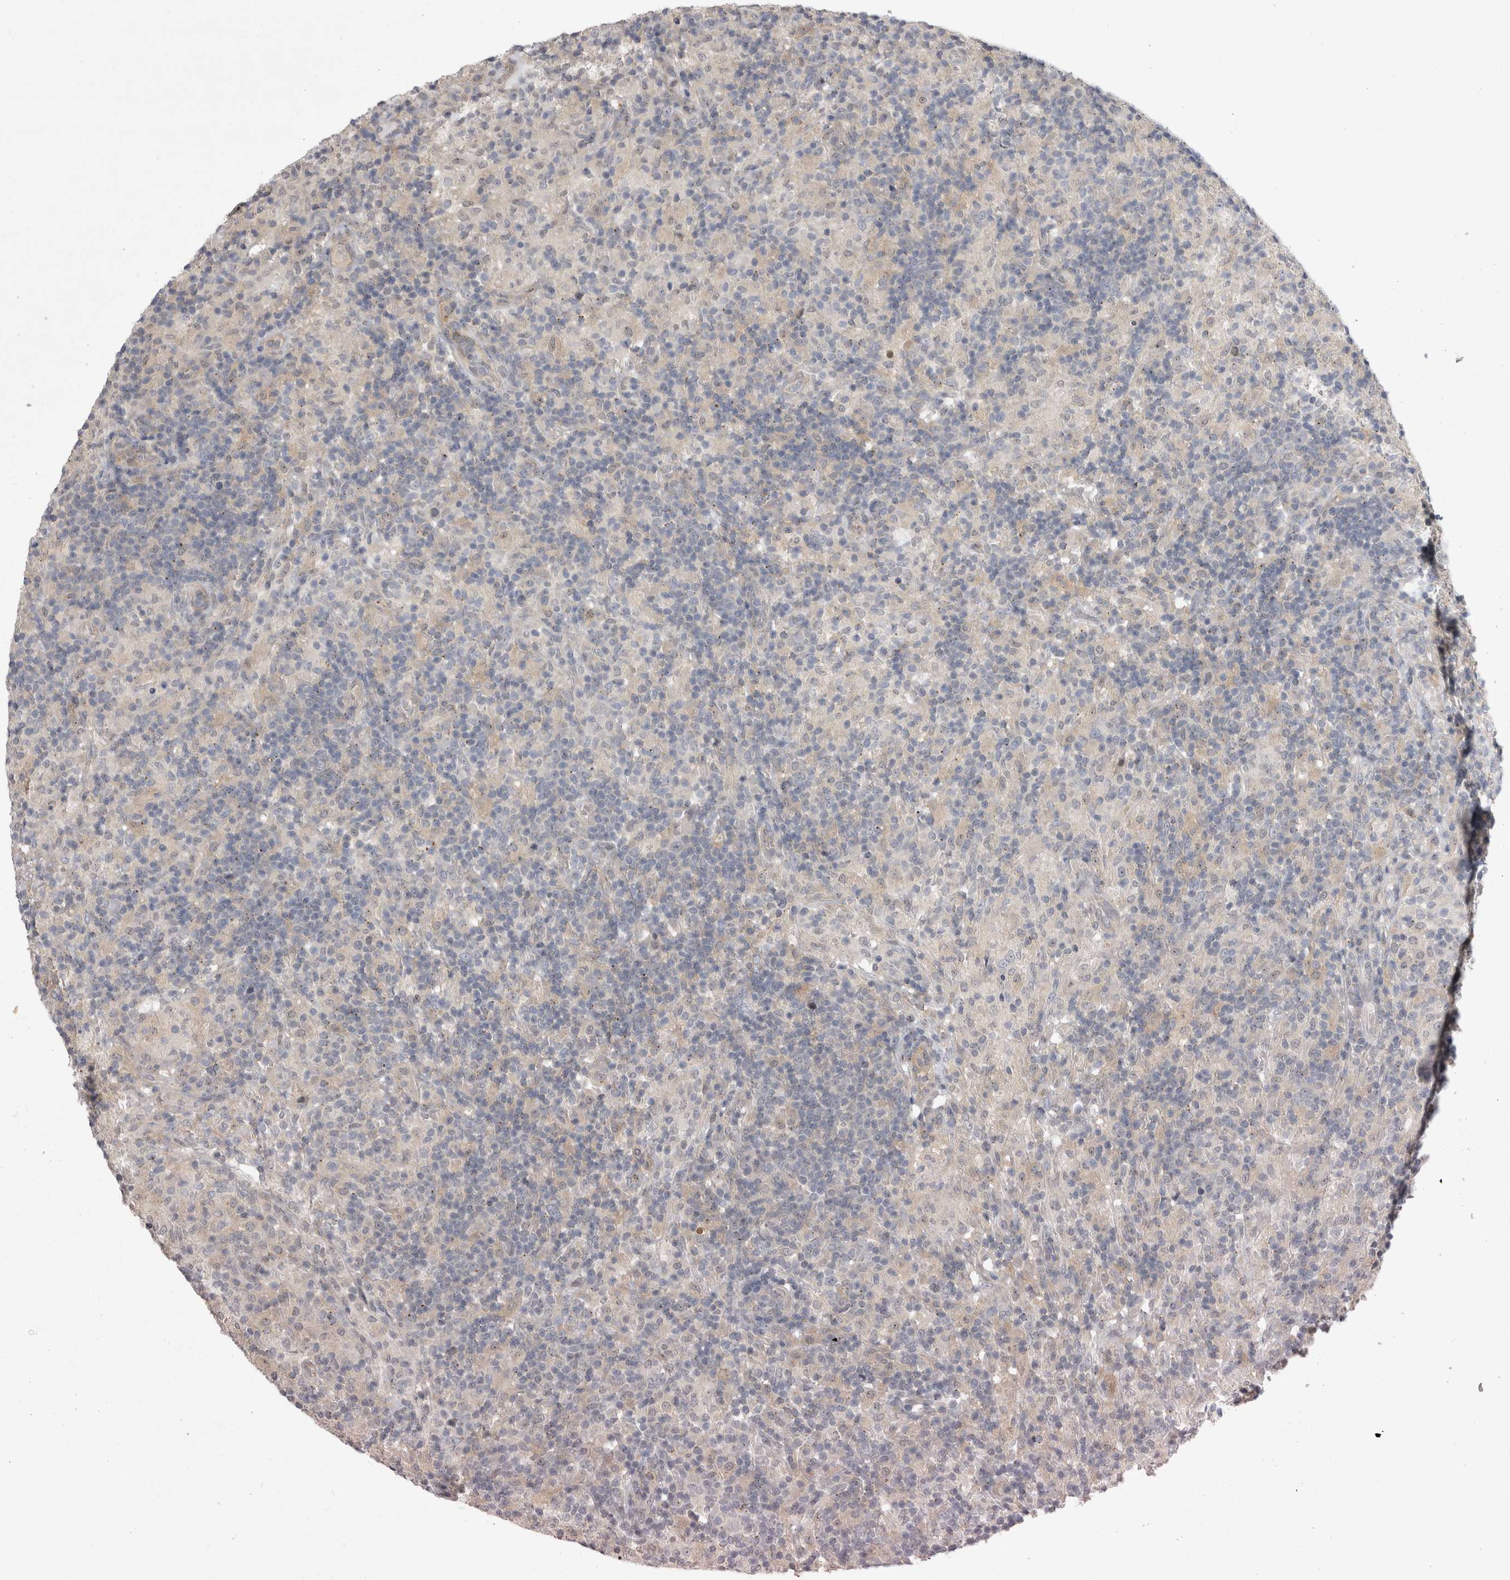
{"staining": {"intensity": "negative", "quantity": "none", "location": "none"}, "tissue": "lymphoma", "cell_type": "Tumor cells", "image_type": "cancer", "snomed": [{"axis": "morphology", "description": "Hodgkin's disease, NOS"}, {"axis": "topography", "description": "Lymph node"}], "caption": "An image of lymphoma stained for a protein exhibits no brown staining in tumor cells.", "gene": "CTBS", "patient": {"sex": "male", "age": 70}}